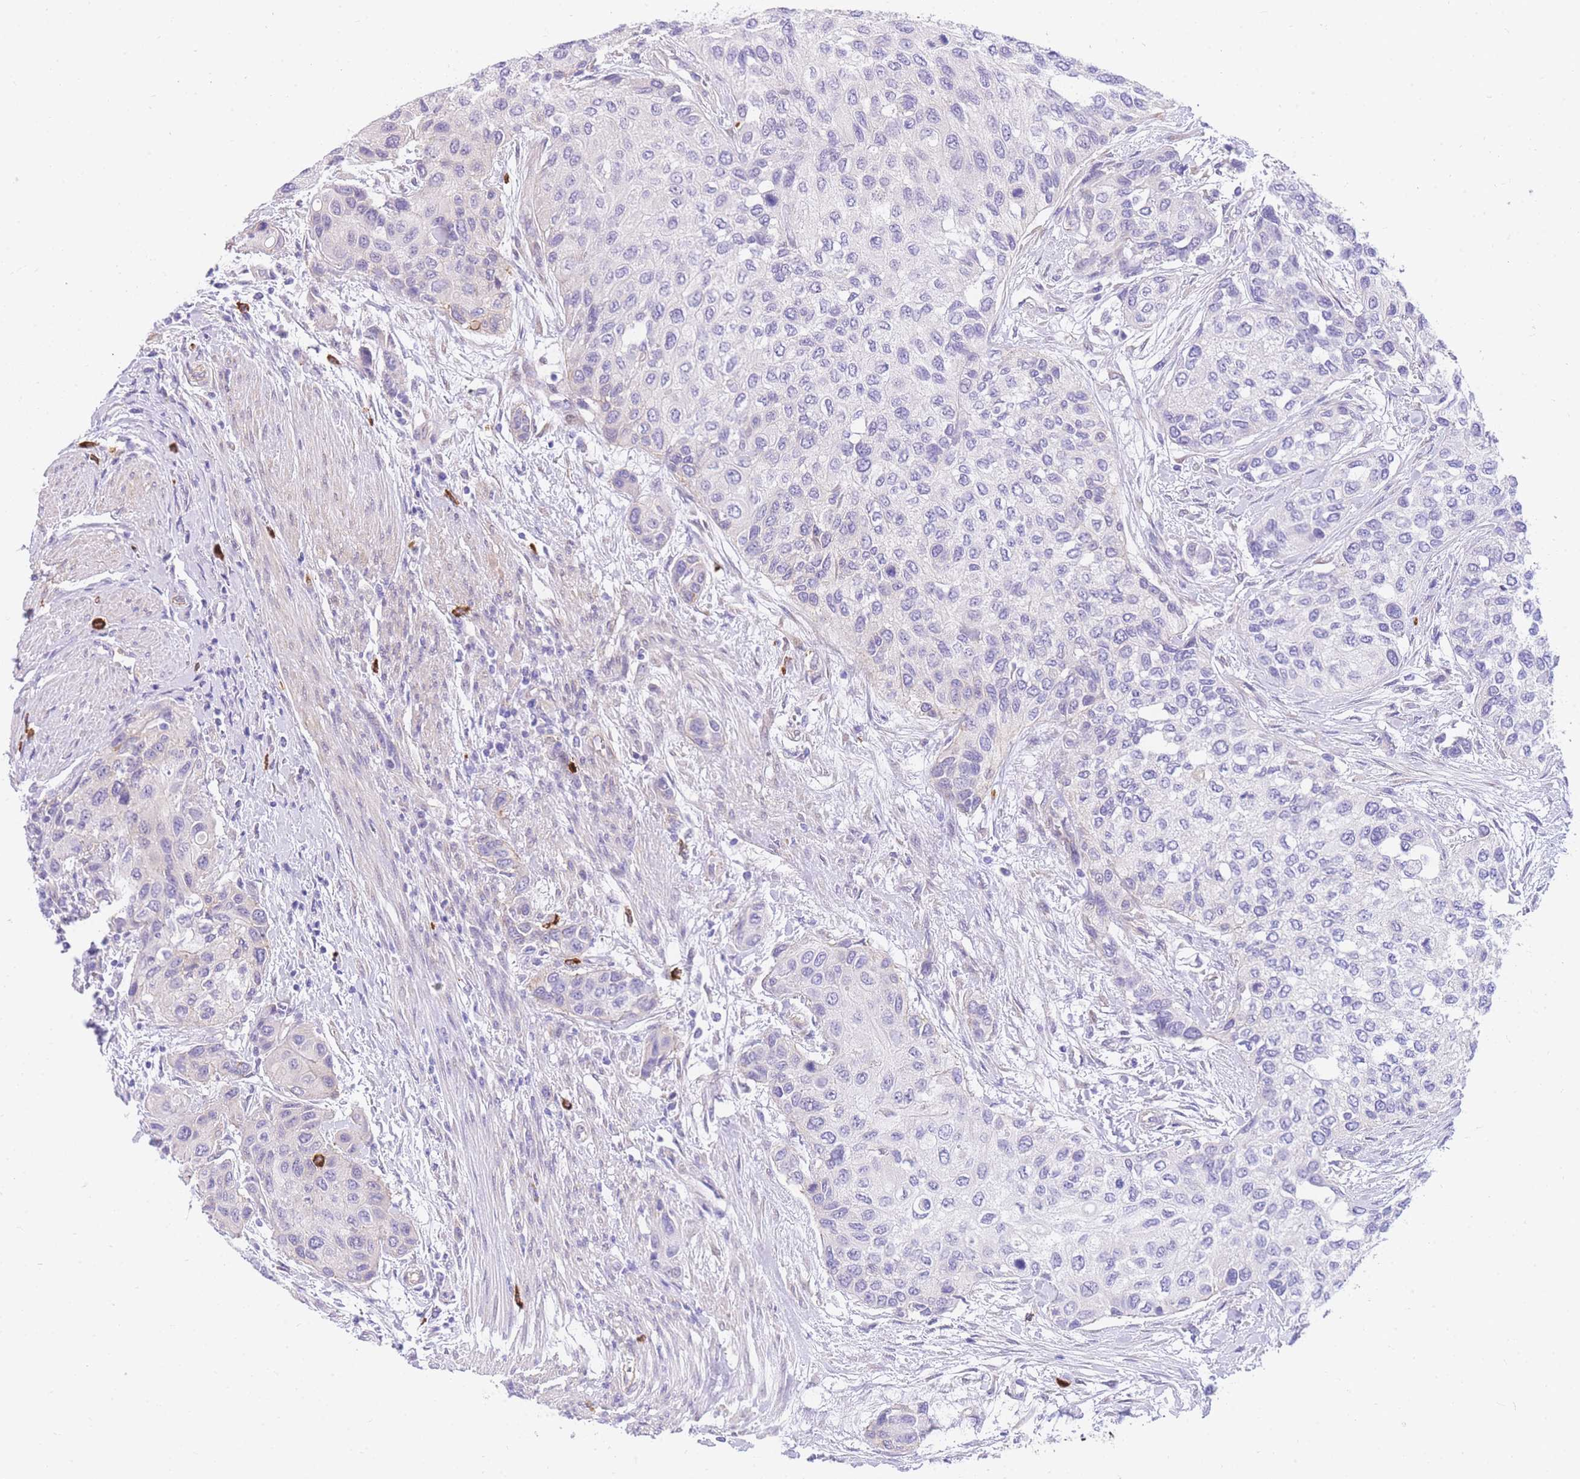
{"staining": {"intensity": "negative", "quantity": "none", "location": "none"}, "tissue": "urothelial cancer", "cell_type": "Tumor cells", "image_type": "cancer", "snomed": [{"axis": "morphology", "description": "Normal tissue, NOS"}, {"axis": "morphology", "description": "Urothelial carcinoma, High grade"}, {"axis": "topography", "description": "Vascular tissue"}, {"axis": "topography", "description": "Urinary bladder"}], "caption": "IHC of human urothelial cancer demonstrates no positivity in tumor cells.", "gene": "SRSF12", "patient": {"sex": "female", "age": 56}}